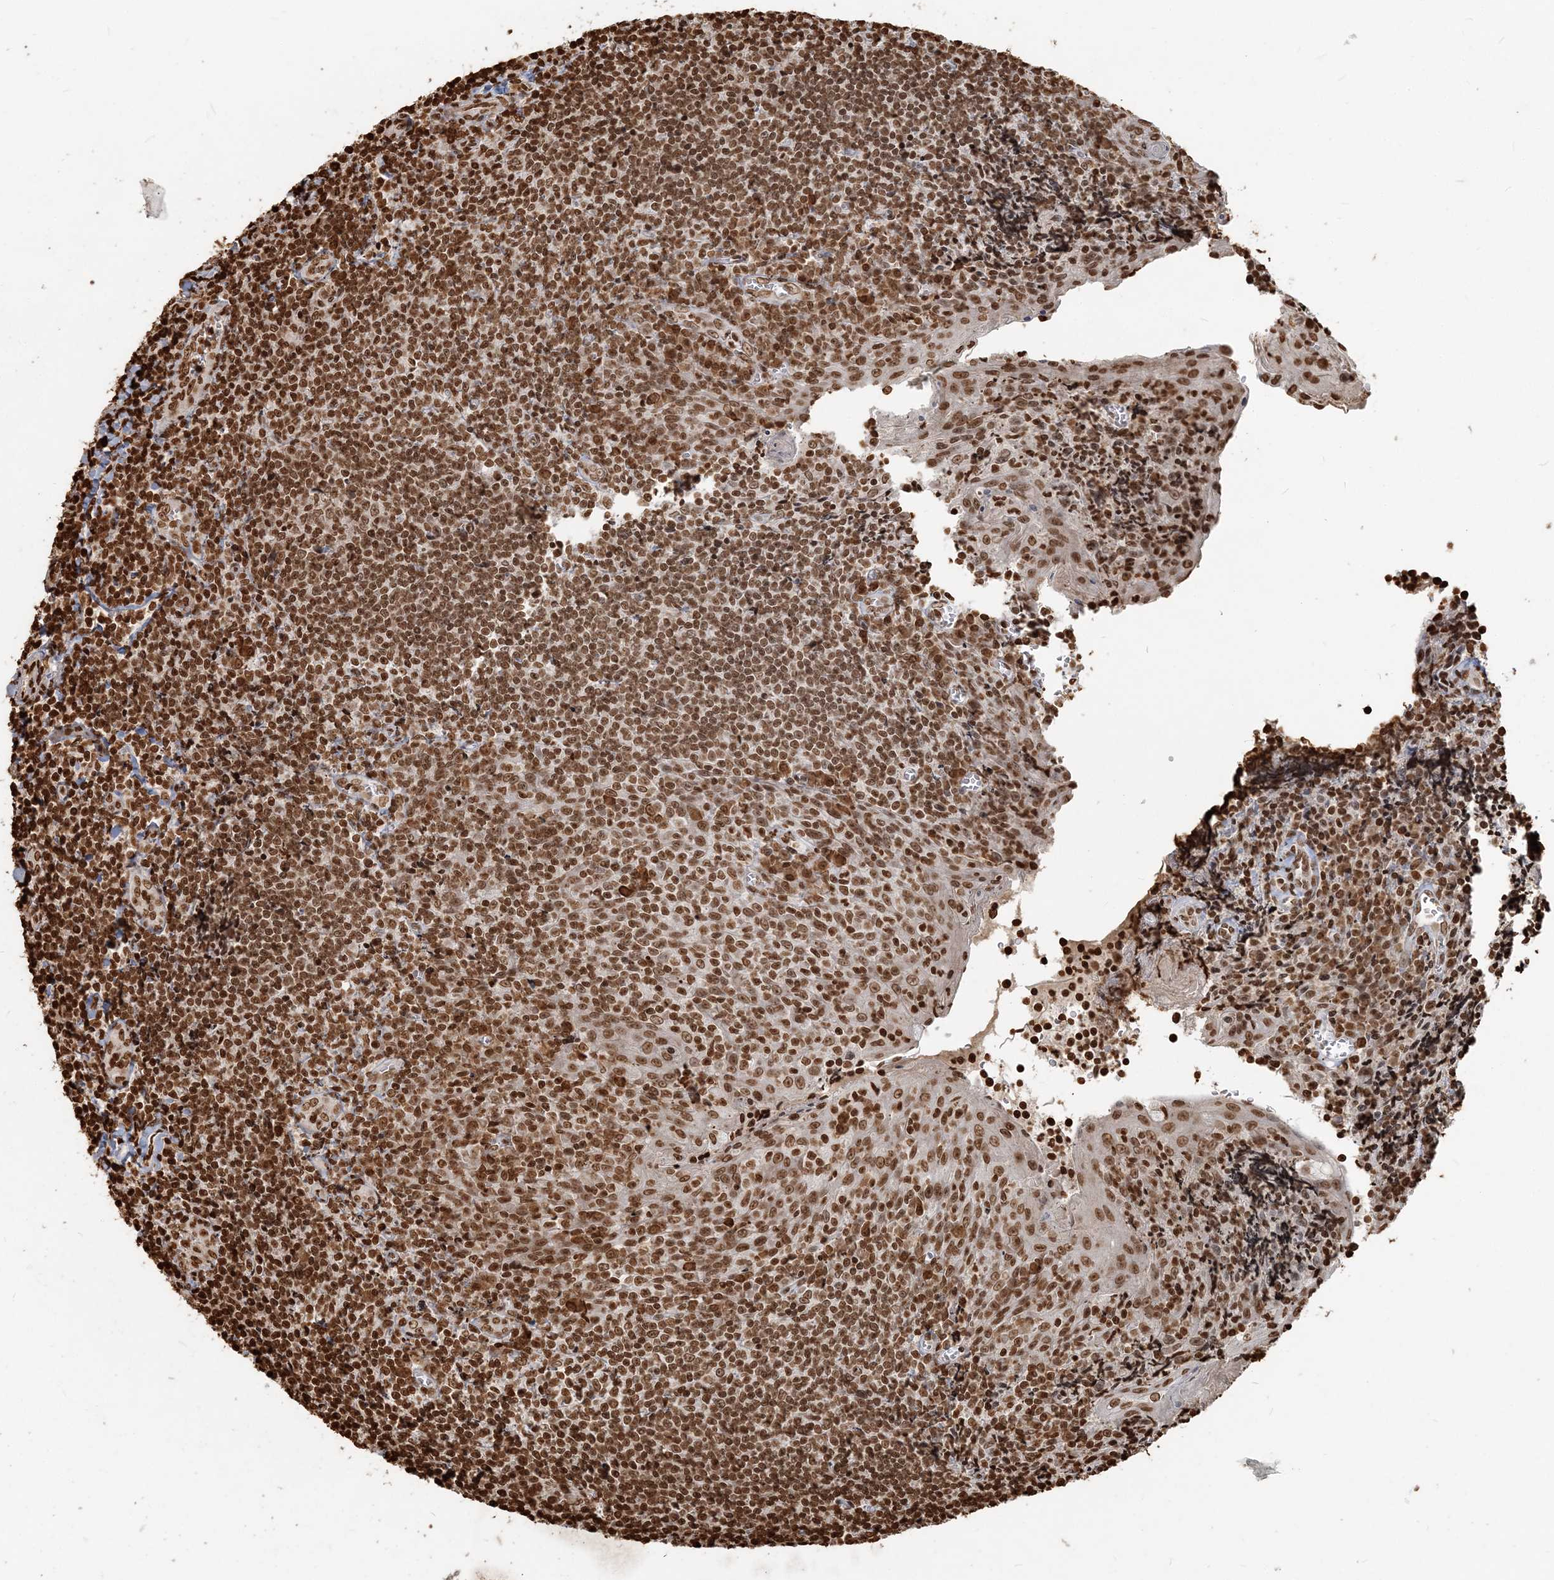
{"staining": {"intensity": "moderate", "quantity": ">75%", "location": "nuclear"}, "tissue": "tonsil", "cell_type": "Germinal center cells", "image_type": "normal", "snomed": [{"axis": "morphology", "description": "Normal tissue, NOS"}, {"axis": "topography", "description": "Tonsil"}], "caption": "Moderate nuclear staining for a protein is seen in about >75% of germinal center cells of benign tonsil using immunohistochemistry (IHC).", "gene": "H3", "patient": {"sex": "male", "age": 27}}